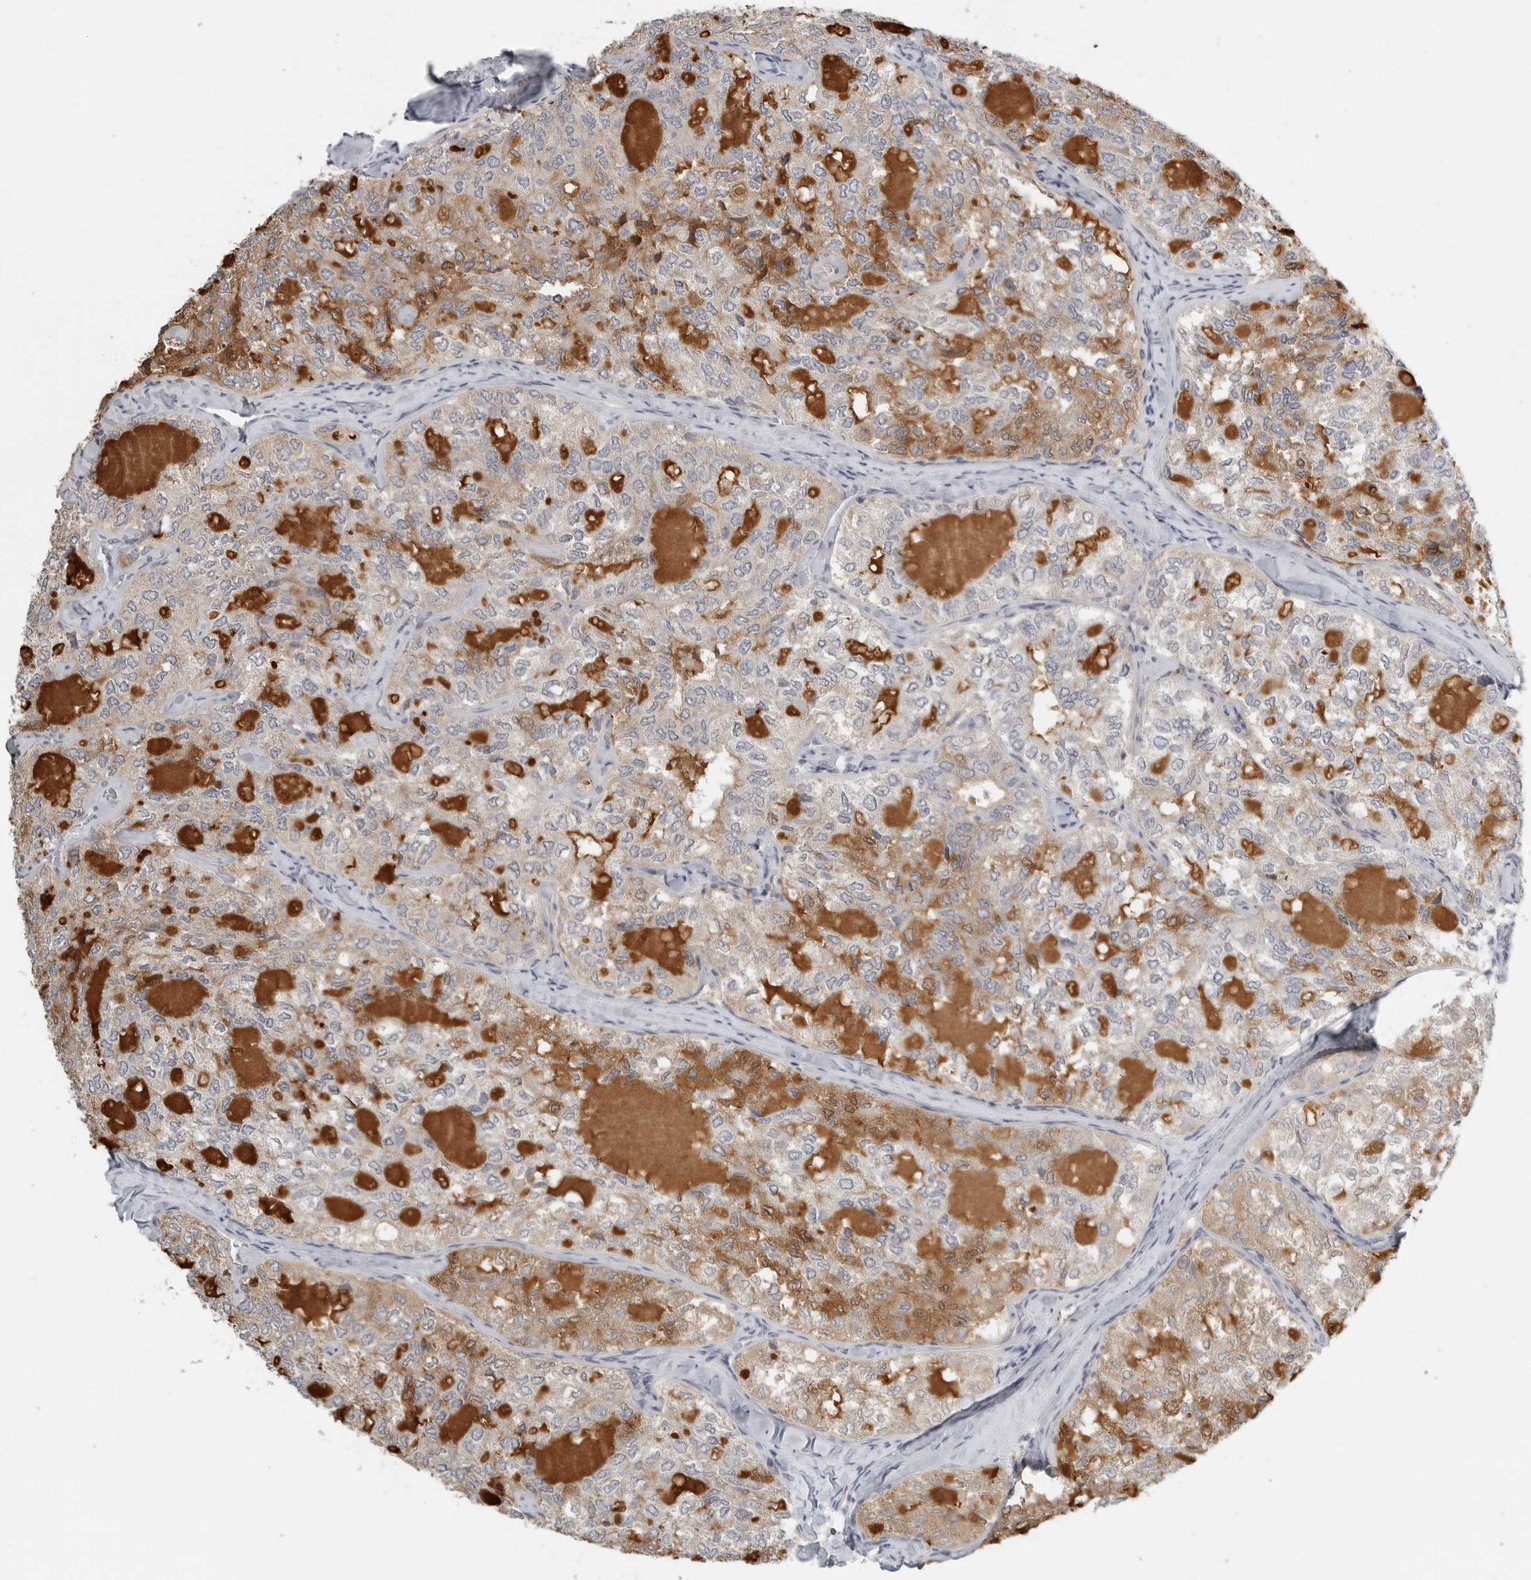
{"staining": {"intensity": "weak", "quantity": "25%-75%", "location": "cytoplasmic/membranous"}, "tissue": "thyroid cancer", "cell_type": "Tumor cells", "image_type": "cancer", "snomed": [{"axis": "morphology", "description": "Follicular adenoma carcinoma, NOS"}, {"axis": "topography", "description": "Thyroid gland"}], "caption": "Immunohistochemical staining of thyroid cancer (follicular adenoma carcinoma) displays weak cytoplasmic/membranous protein staining in about 25%-75% of tumor cells.", "gene": "IL12RB2", "patient": {"sex": "male", "age": 75}}